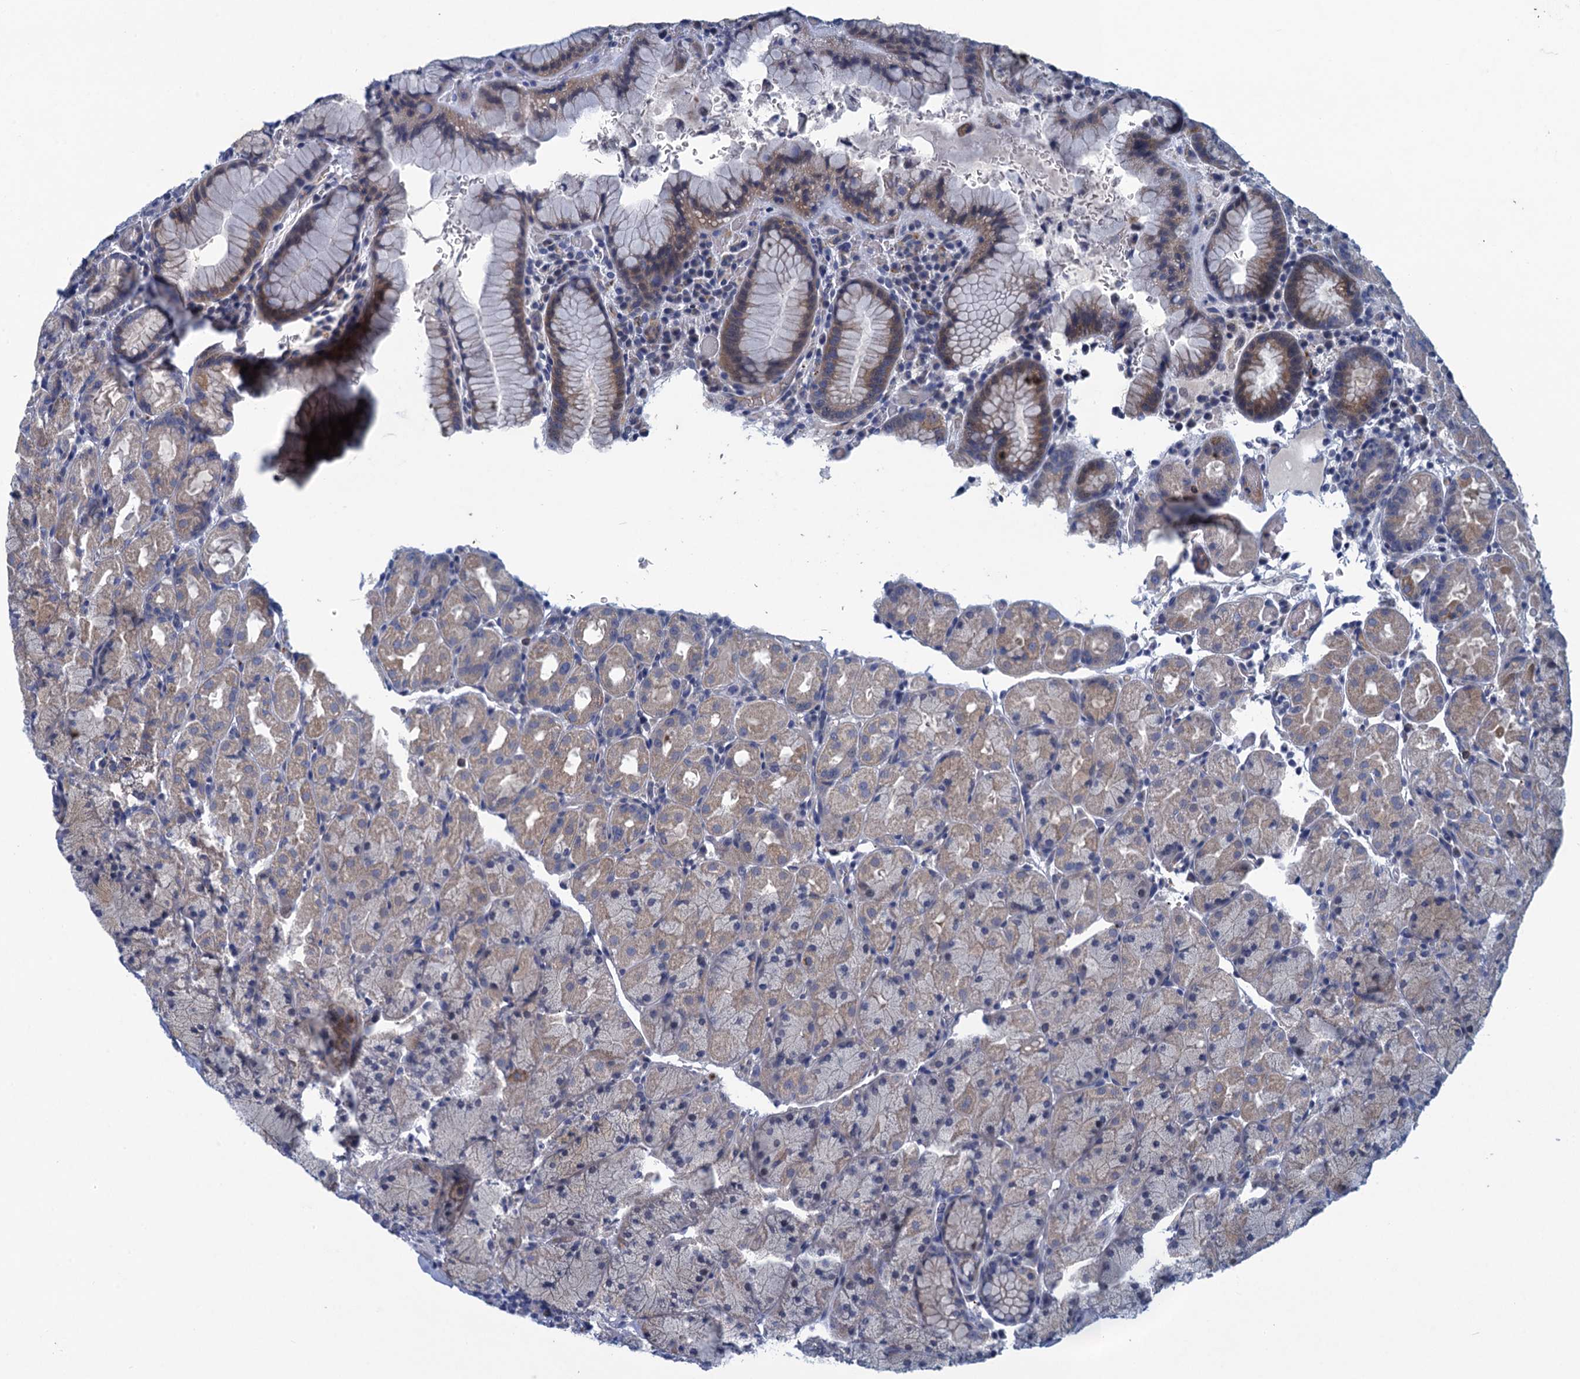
{"staining": {"intensity": "weak", "quantity": "25%-75%", "location": "cytoplasmic/membranous"}, "tissue": "stomach", "cell_type": "Glandular cells", "image_type": "normal", "snomed": [{"axis": "morphology", "description": "Normal tissue, NOS"}, {"axis": "topography", "description": "Stomach, upper"}, {"axis": "topography", "description": "Stomach, lower"}], "caption": "DAB (3,3'-diaminobenzidine) immunohistochemical staining of benign human stomach demonstrates weak cytoplasmic/membranous protein staining in about 25%-75% of glandular cells.", "gene": "SCEL", "patient": {"sex": "male", "age": 80}}